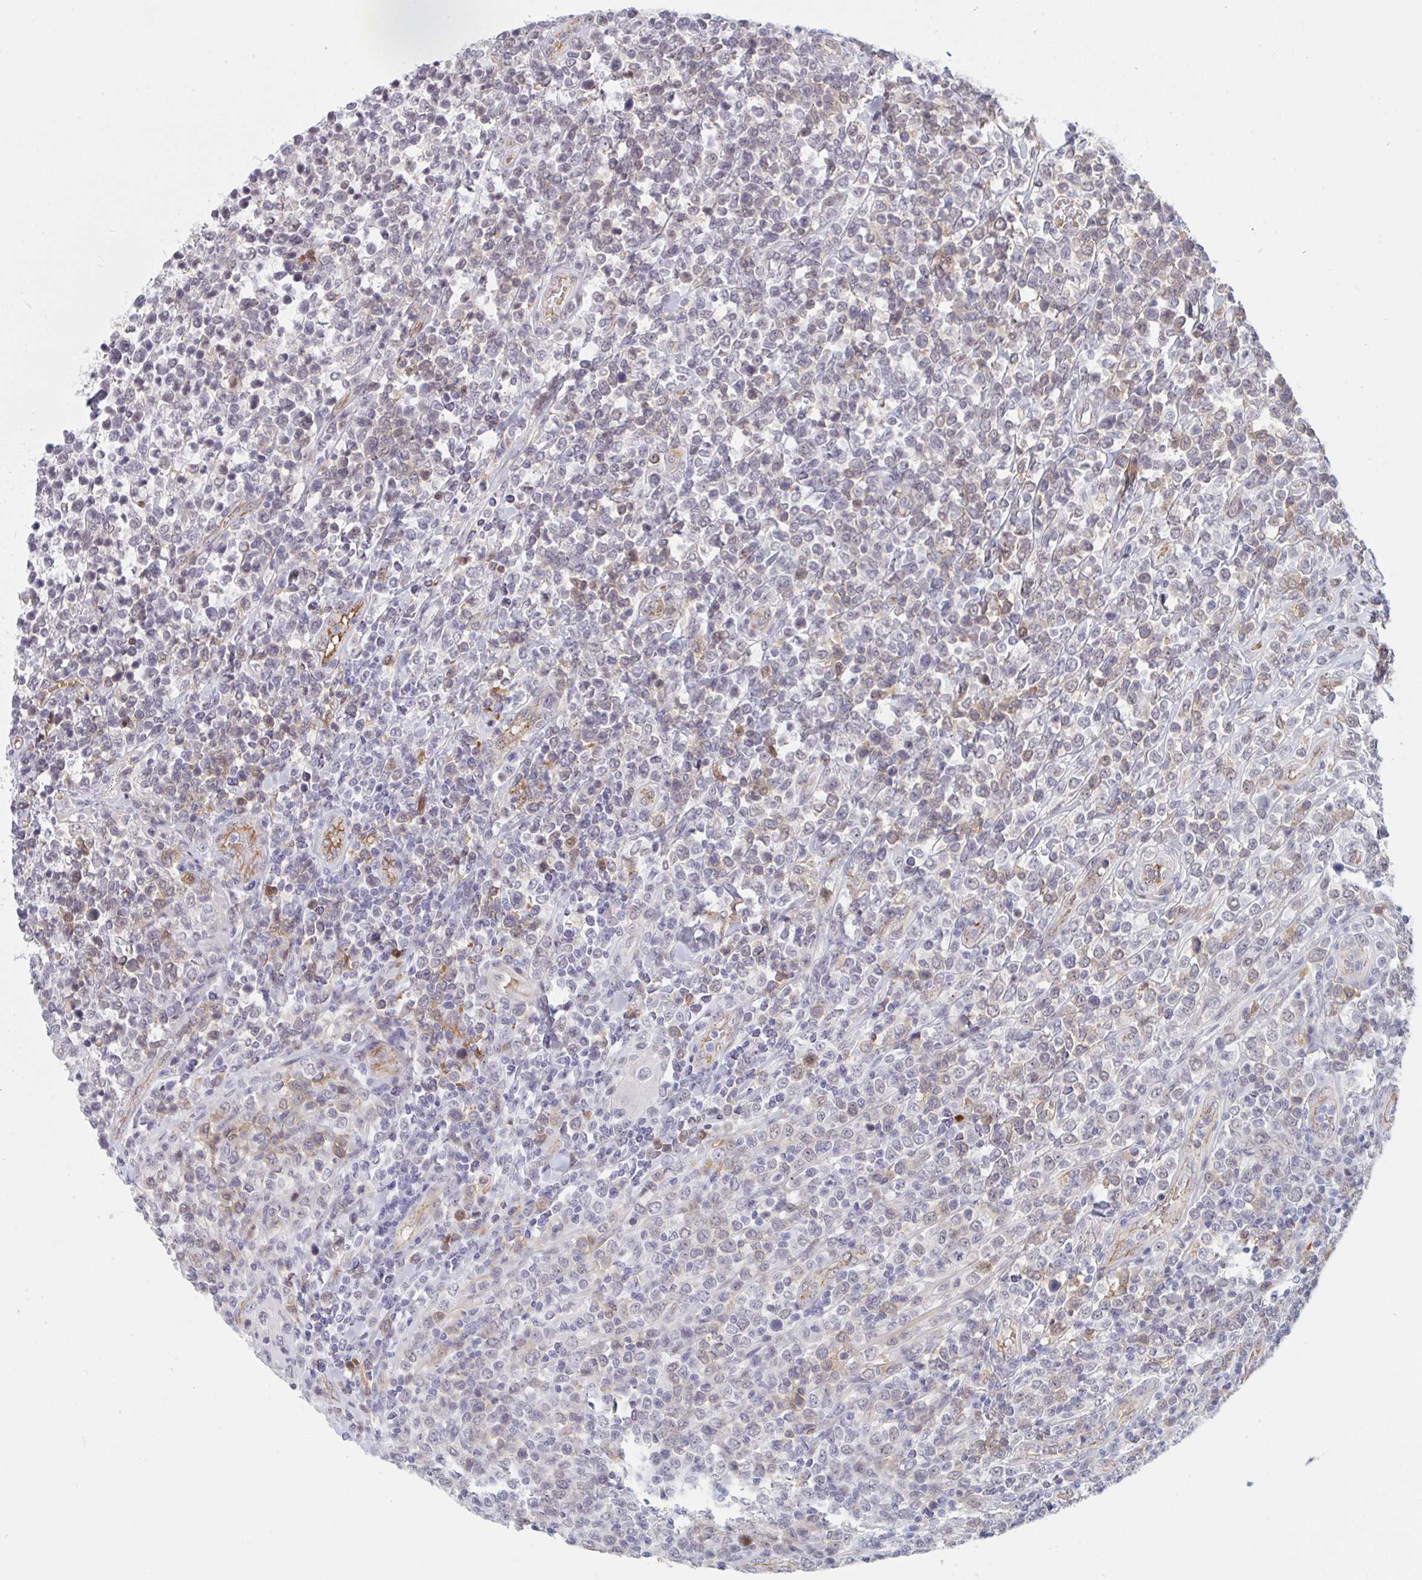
{"staining": {"intensity": "negative", "quantity": "none", "location": "none"}, "tissue": "lymphoma", "cell_type": "Tumor cells", "image_type": "cancer", "snomed": [{"axis": "morphology", "description": "Malignant lymphoma, non-Hodgkin's type, High grade"}, {"axis": "topography", "description": "Soft tissue"}], "caption": "Immunohistochemistry of high-grade malignant lymphoma, non-Hodgkin's type shows no expression in tumor cells. Brightfield microscopy of IHC stained with DAB (brown) and hematoxylin (blue), captured at high magnification.", "gene": "DSCAML1", "patient": {"sex": "female", "age": 56}}